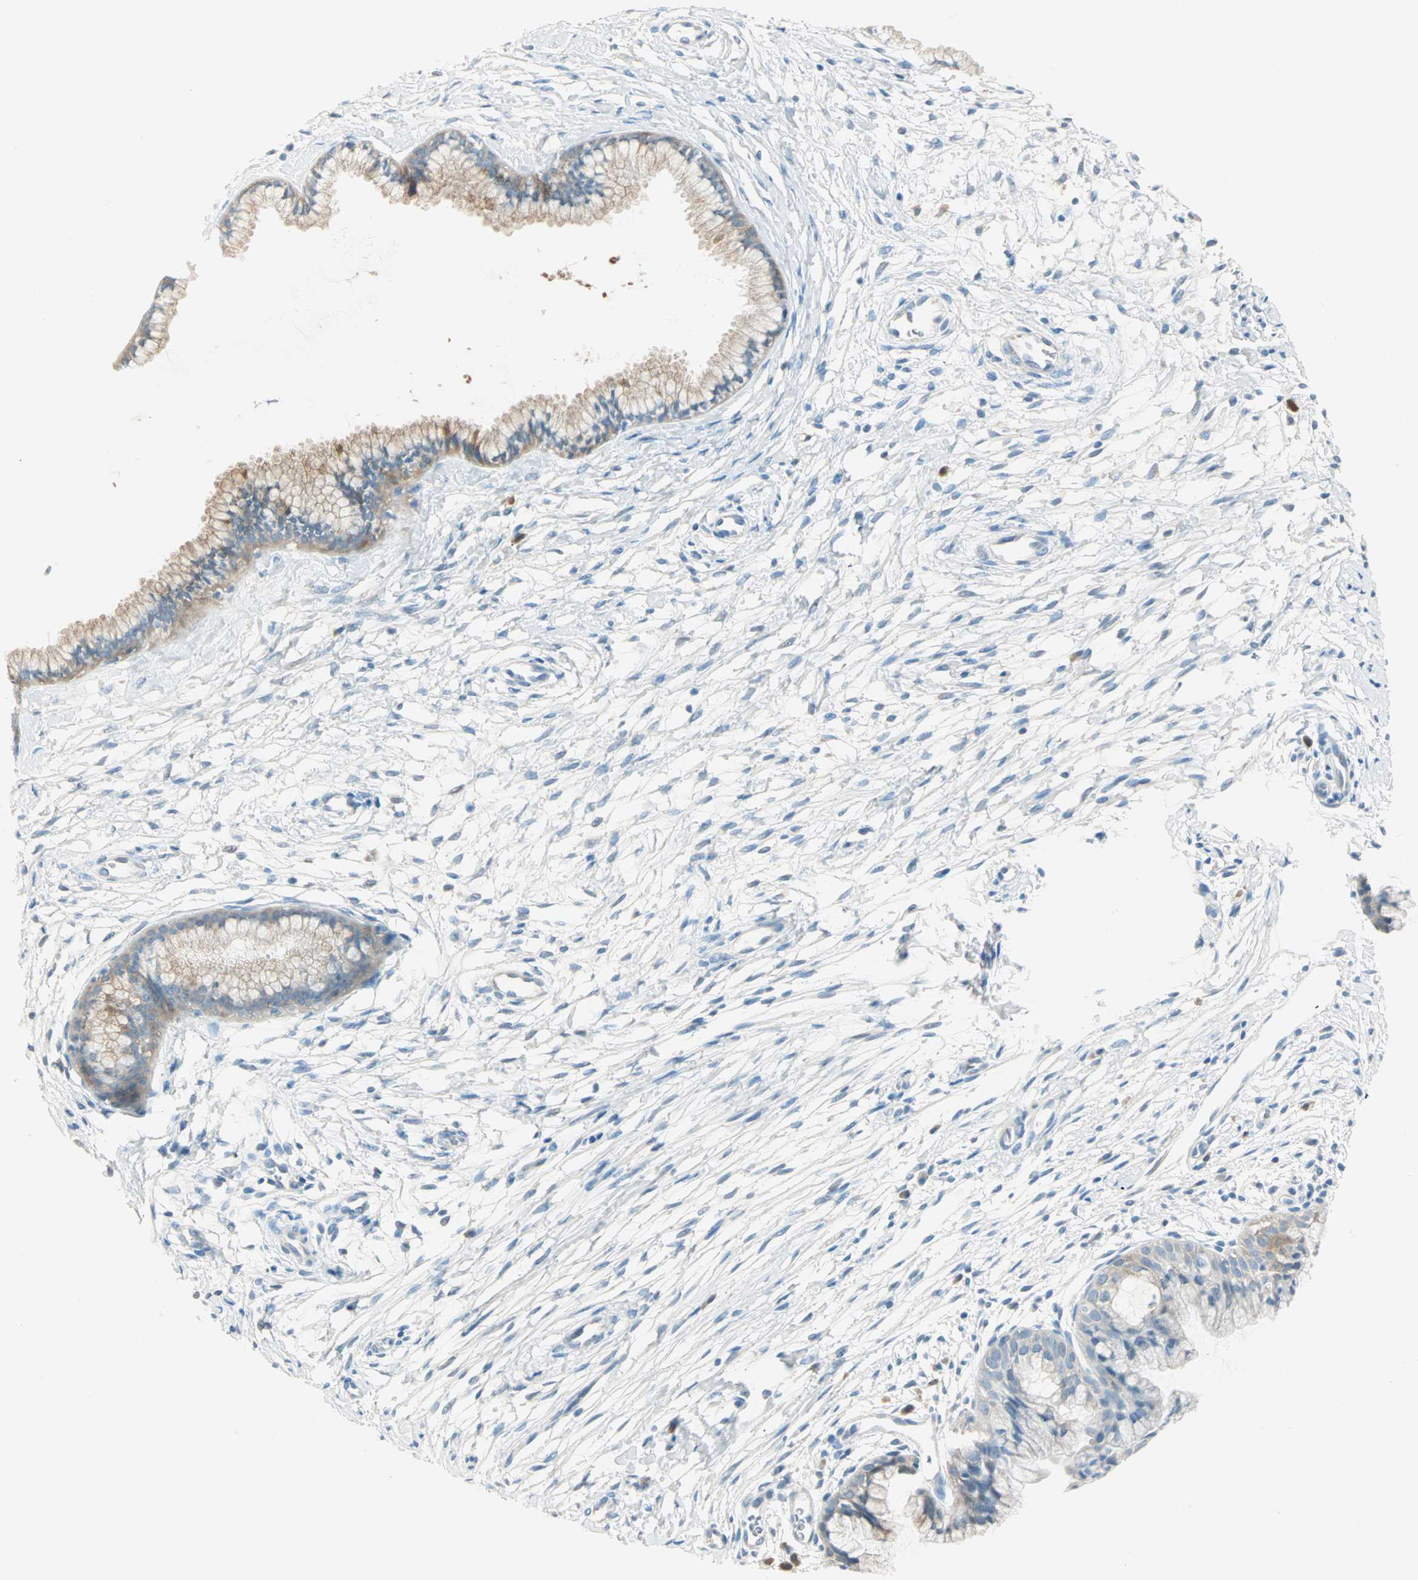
{"staining": {"intensity": "weak", "quantity": ">75%", "location": "cytoplasmic/membranous"}, "tissue": "cervix", "cell_type": "Glandular cells", "image_type": "normal", "snomed": [{"axis": "morphology", "description": "Normal tissue, NOS"}, {"axis": "topography", "description": "Cervix"}], "caption": "Weak cytoplasmic/membranous protein positivity is present in approximately >75% of glandular cells in cervix.", "gene": "ATF6", "patient": {"sex": "female", "age": 39}}